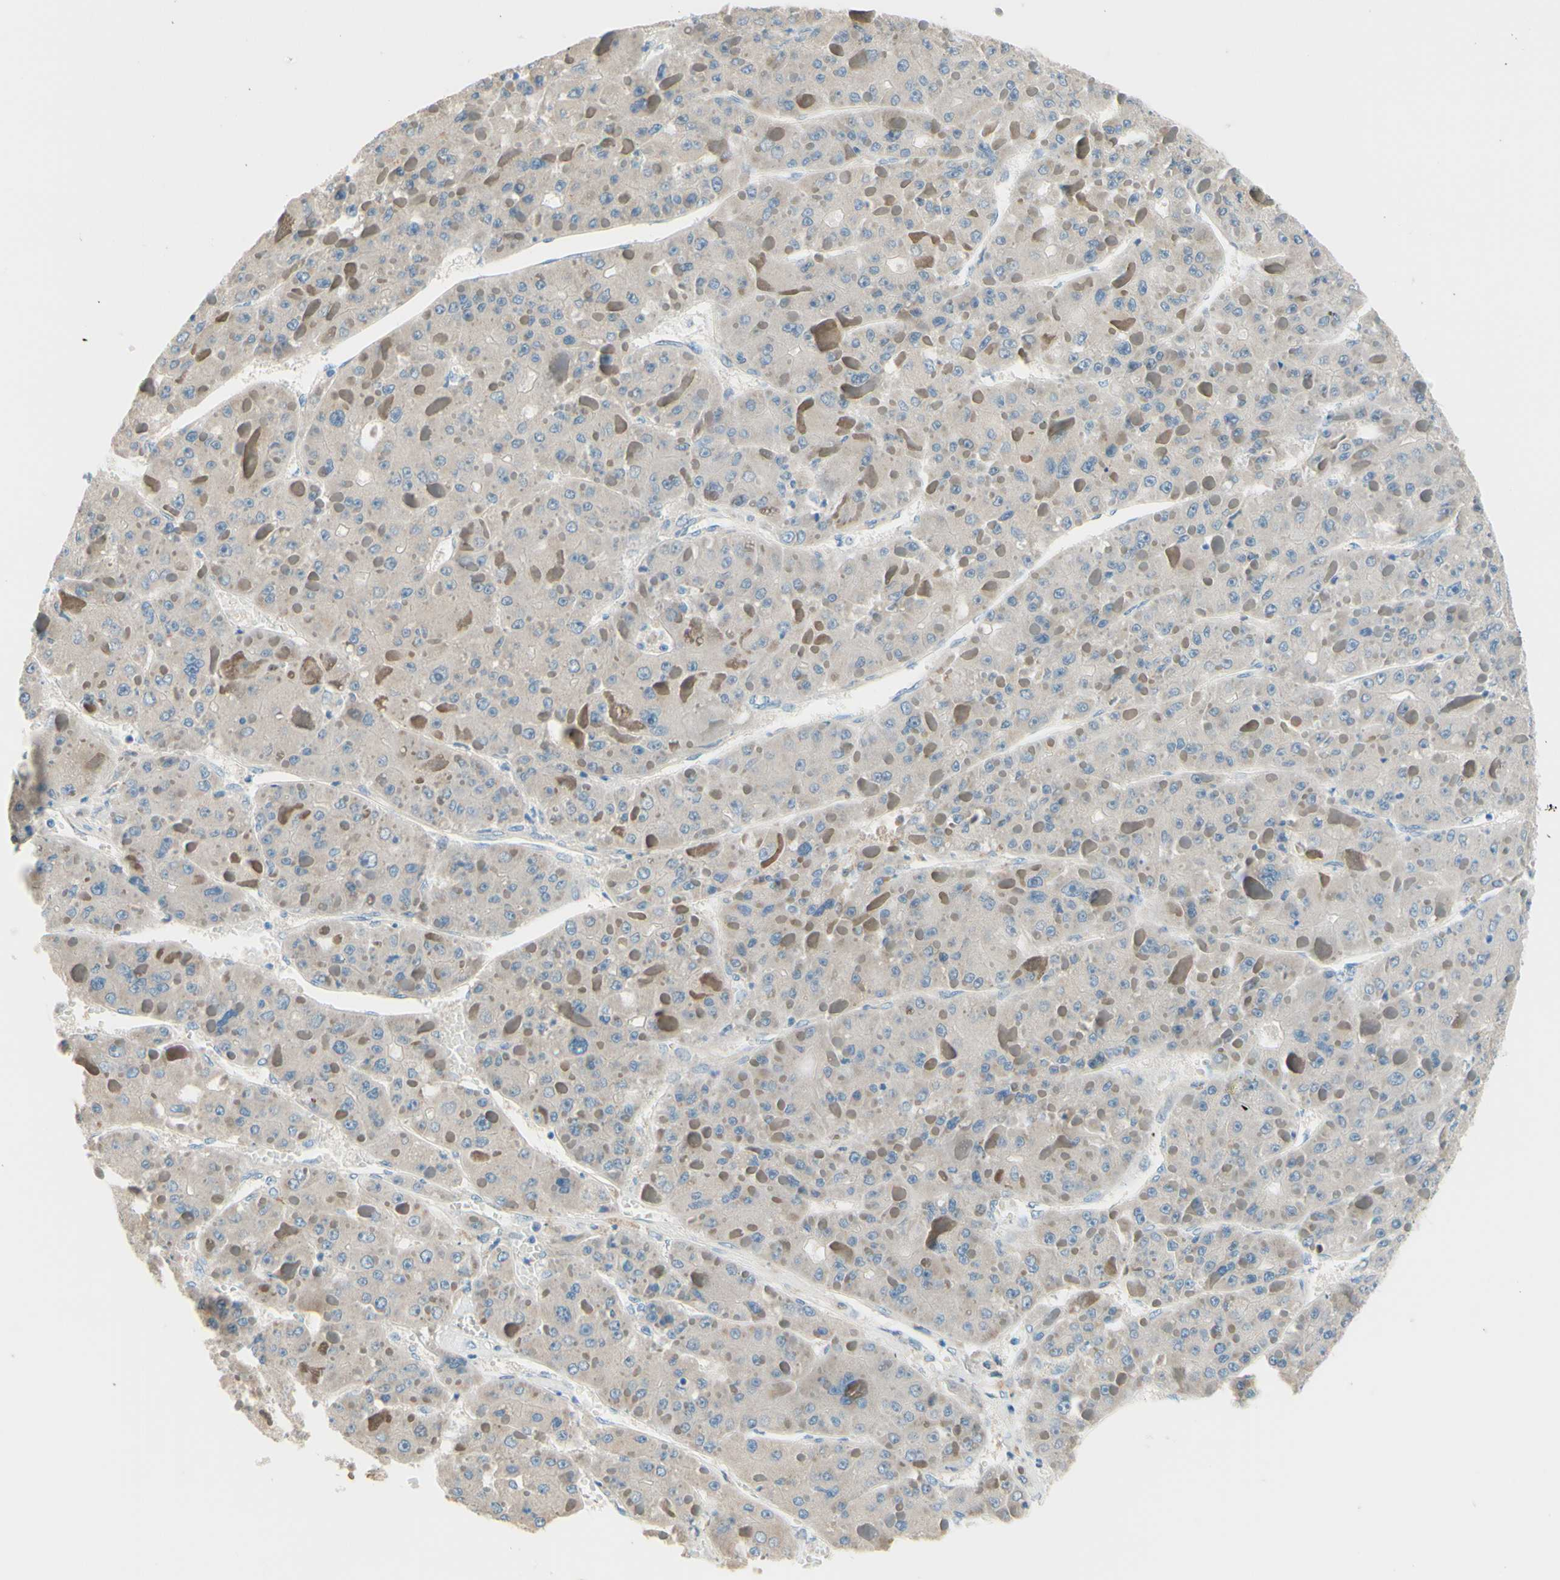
{"staining": {"intensity": "negative", "quantity": "none", "location": "none"}, "tissue": "liver cancer", "cell_type": "Tumor cells", "image_type": "cancer", "snomed": [{"axis": "morphology", "description": "Carcinoma, Hepatocellular, NOS"}, {"axis": "topography", "description": "Liver"}], "caption": "Tumor cells show no significant positivity in liver cancer (hepatocellular carcinoma).", "gene": "PASD1", "patient": {"sex": "female", "age": 73}}